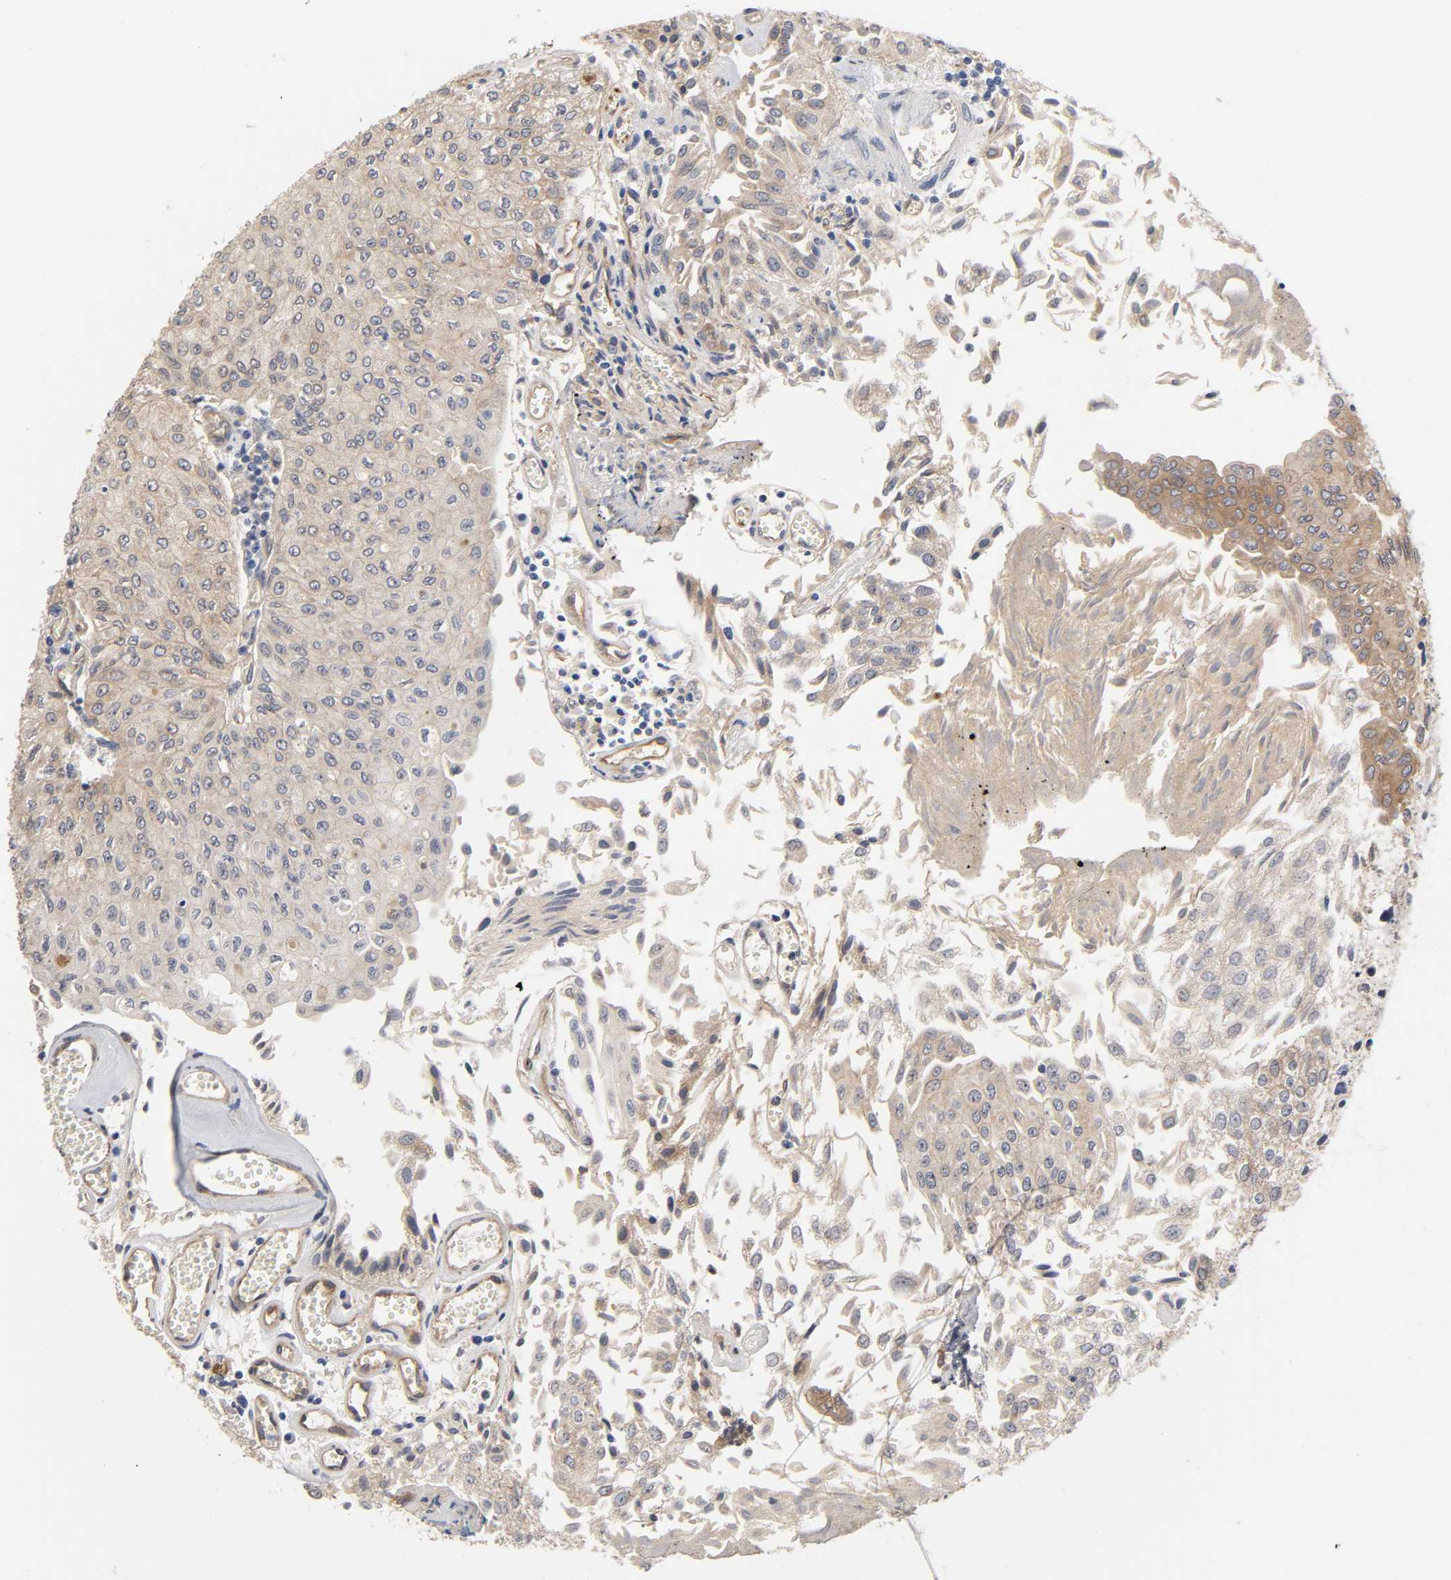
{"staining": {"intensity": "negative", "quantity": "none", "location": "none"}, "tissue": "urothelial cancer", "cell_type": "Tumor cells", "image_type": "cancer", "snomed": [{"axis": "morphology", "description": "Urothelial carcinoma, Low grade"}, {"axis": "topography", "description": "Urinary bladder"}], "caption": "Tumor cells are negative for brown protein staining in urothelial cancer.", "gene": "RAB13", "patient": {"sex": "male", "age": 86}}